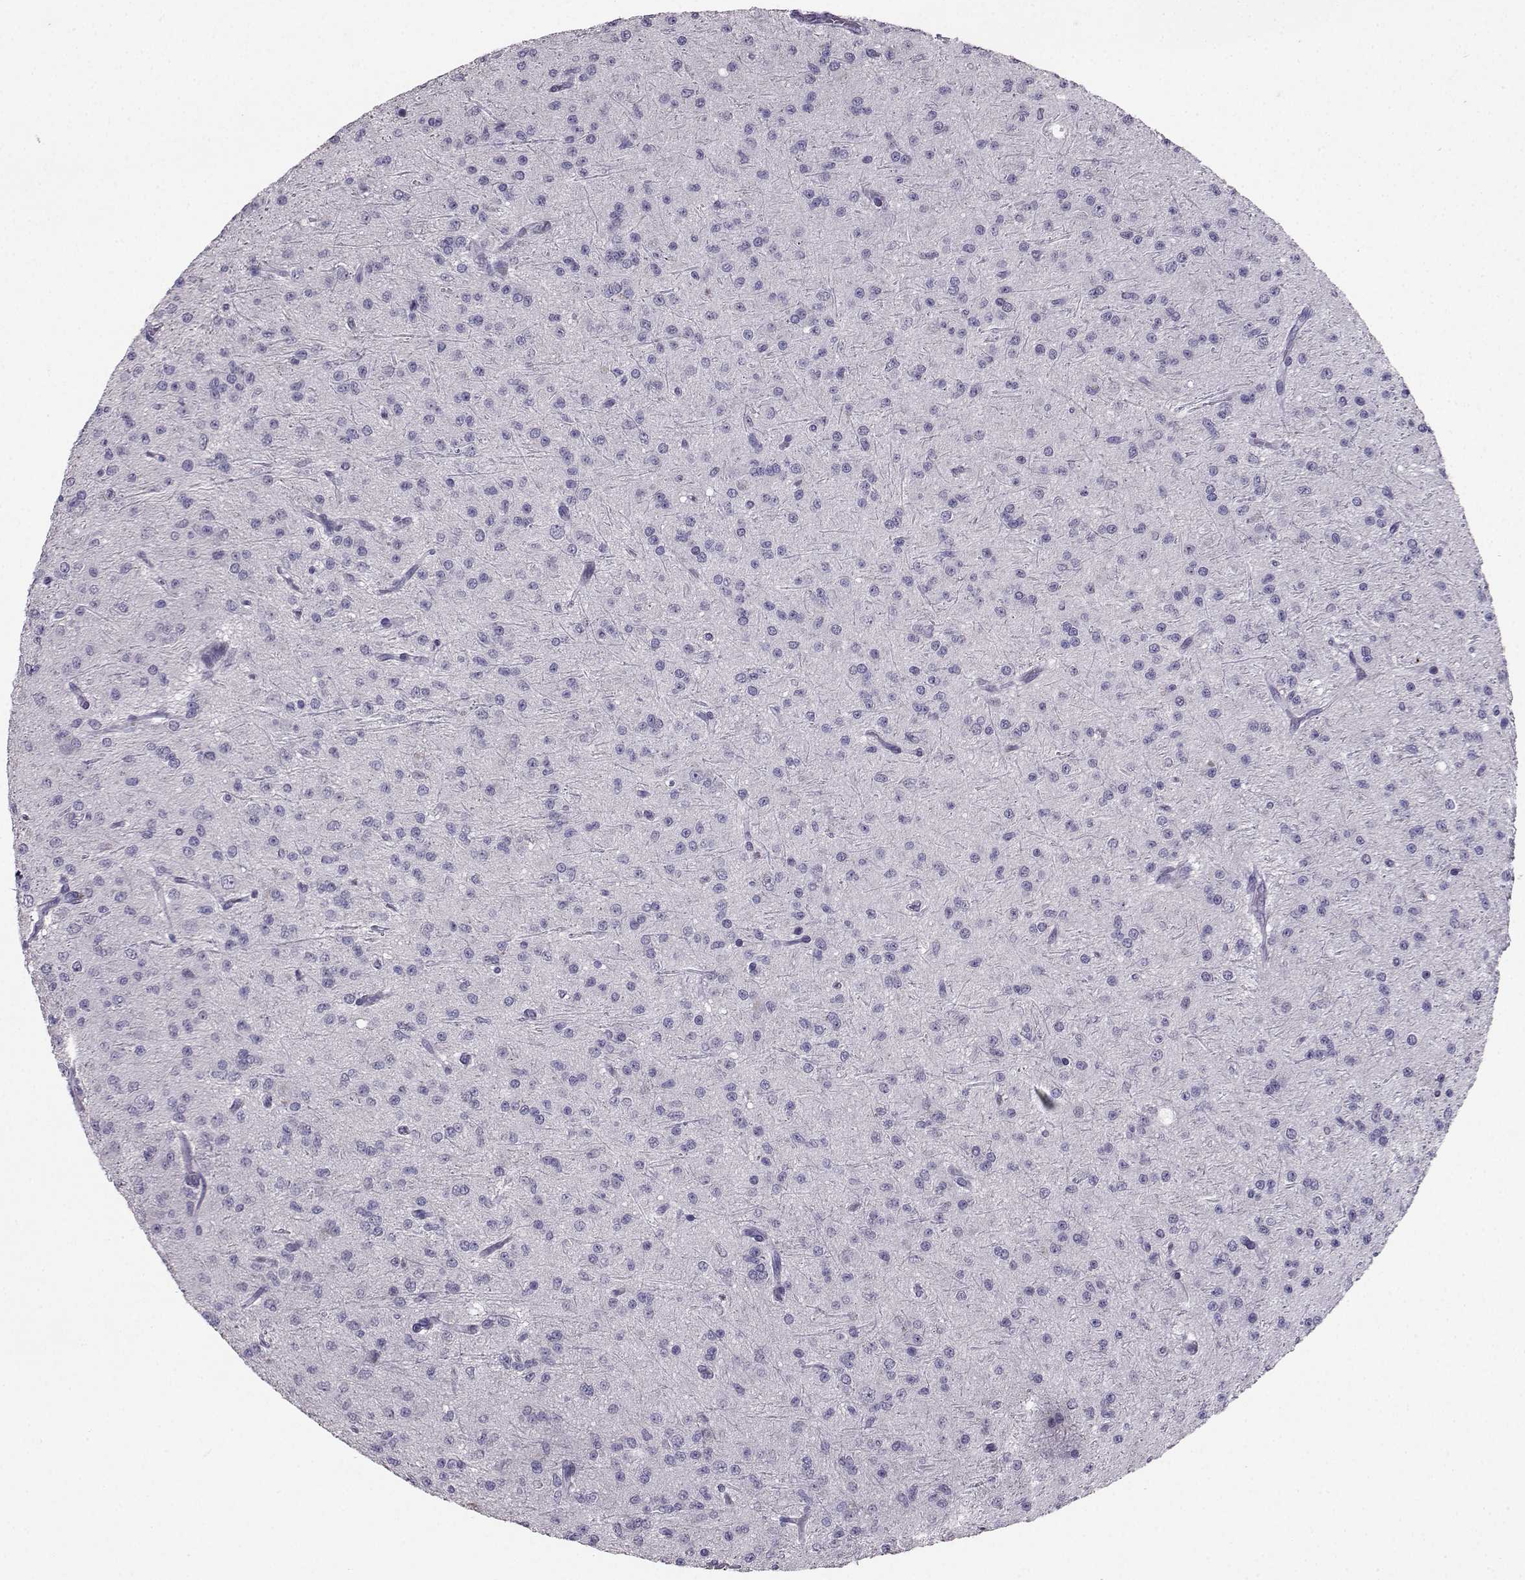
{"staining": {"intensity": "negative", "quantity": "none", "location": "none"}, "tissue": "glioma", "cell_type": "Tumor cells", "image_type": "cancer", "snomed": [{"axis": "morphology", "description": "Glioma, malignant, Low grade"}, {"axis": "topography", "description": "Brain"}], "caption": "High power microscopy histopathology image of an IHC histopathology image of malignant low-grade glioma, revealing no significant positivity in tumor cells.", "gene": "CARTPT", "patient": {"sex": "male", "age": 27}}